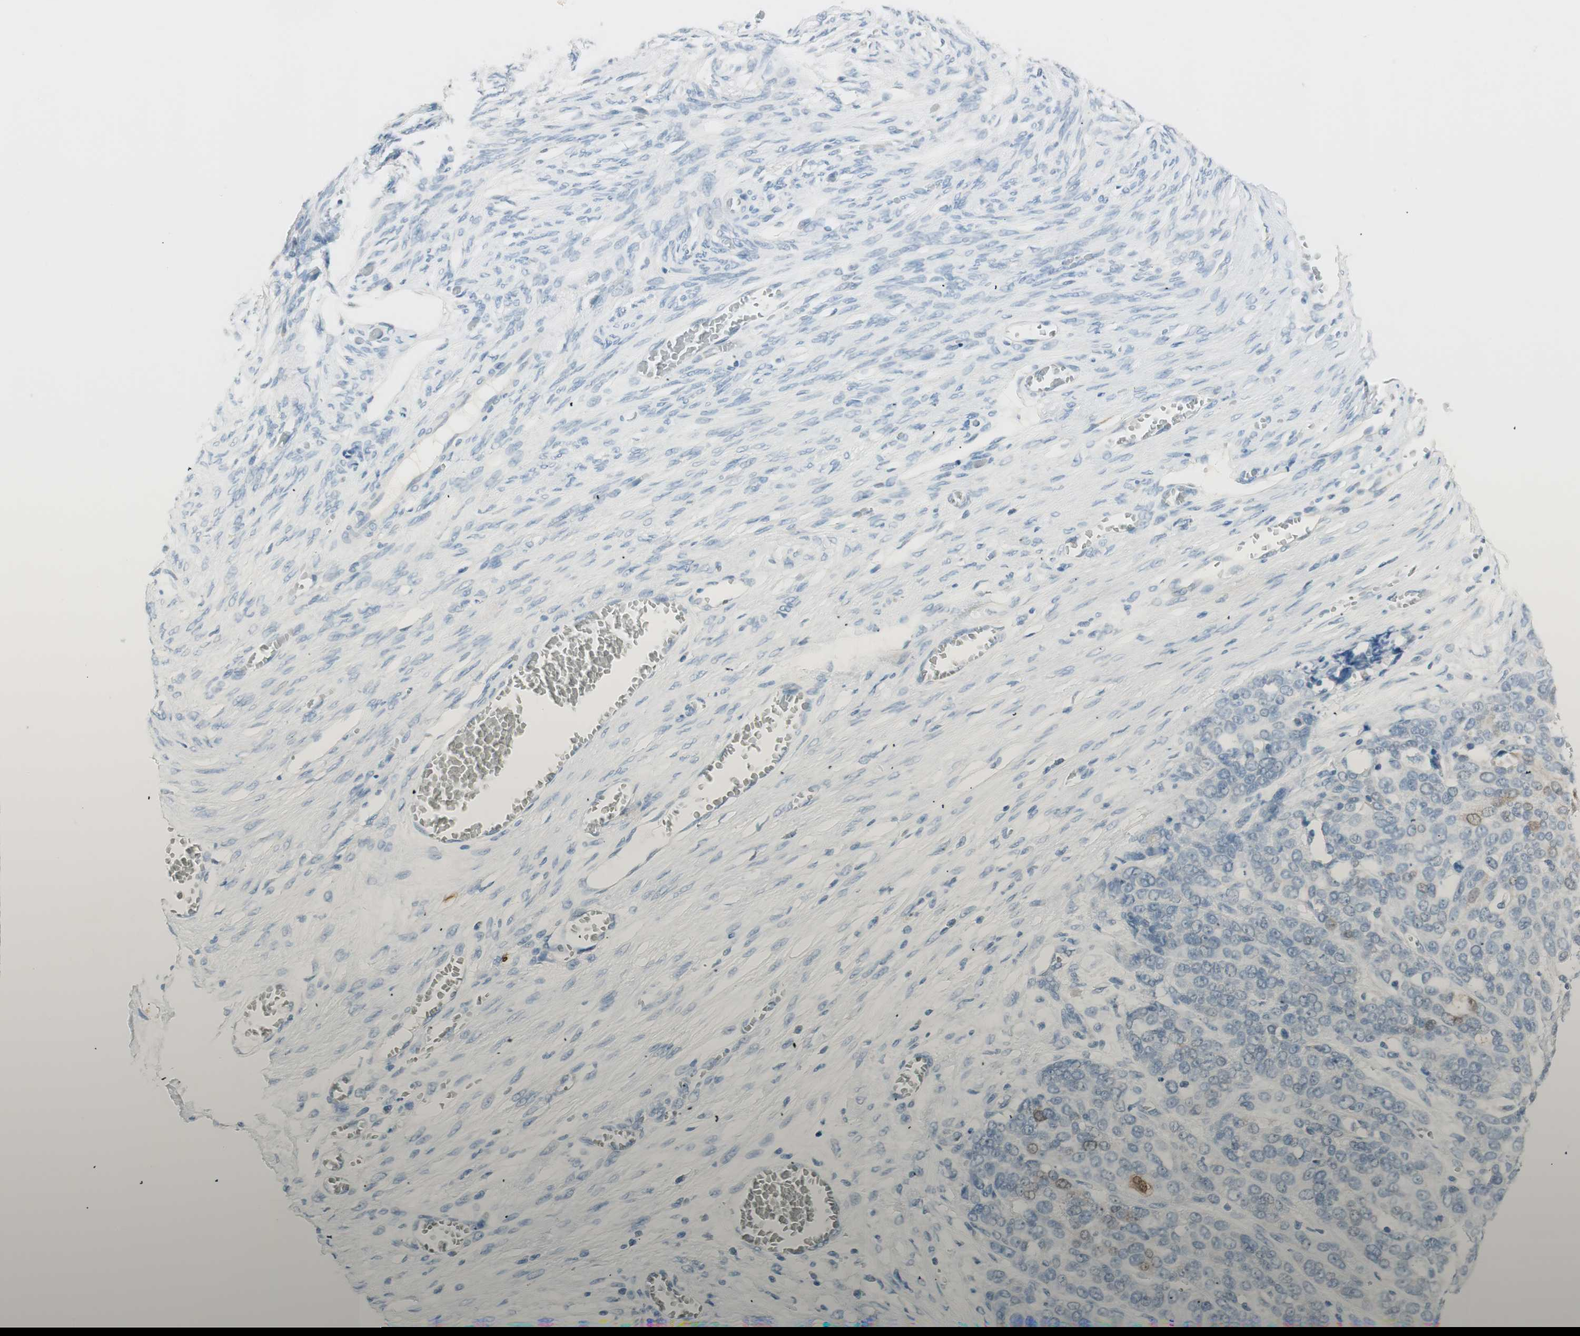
{"staining": {"intensity": "moderate", "quantity": "<25%", "location": "cytoplasmic/membranous,nuclear"}, "tissue": "ovarian cancer", "cell_type": "Tumor cells", "image_type": "cancer", "snomed": [{"axis": "morphology", "description": "Cystadenocarcinoma, serous, NOS"}, {"axis": "topography", "description": "Ovary"}], "caption": "Serous cystadenocarcinoma (ovarian) stained with a protein marker demonstrates moderate staining in tumor cells.", "gene": "HPGD", "patient": {"sex": "female", "age": 44}}